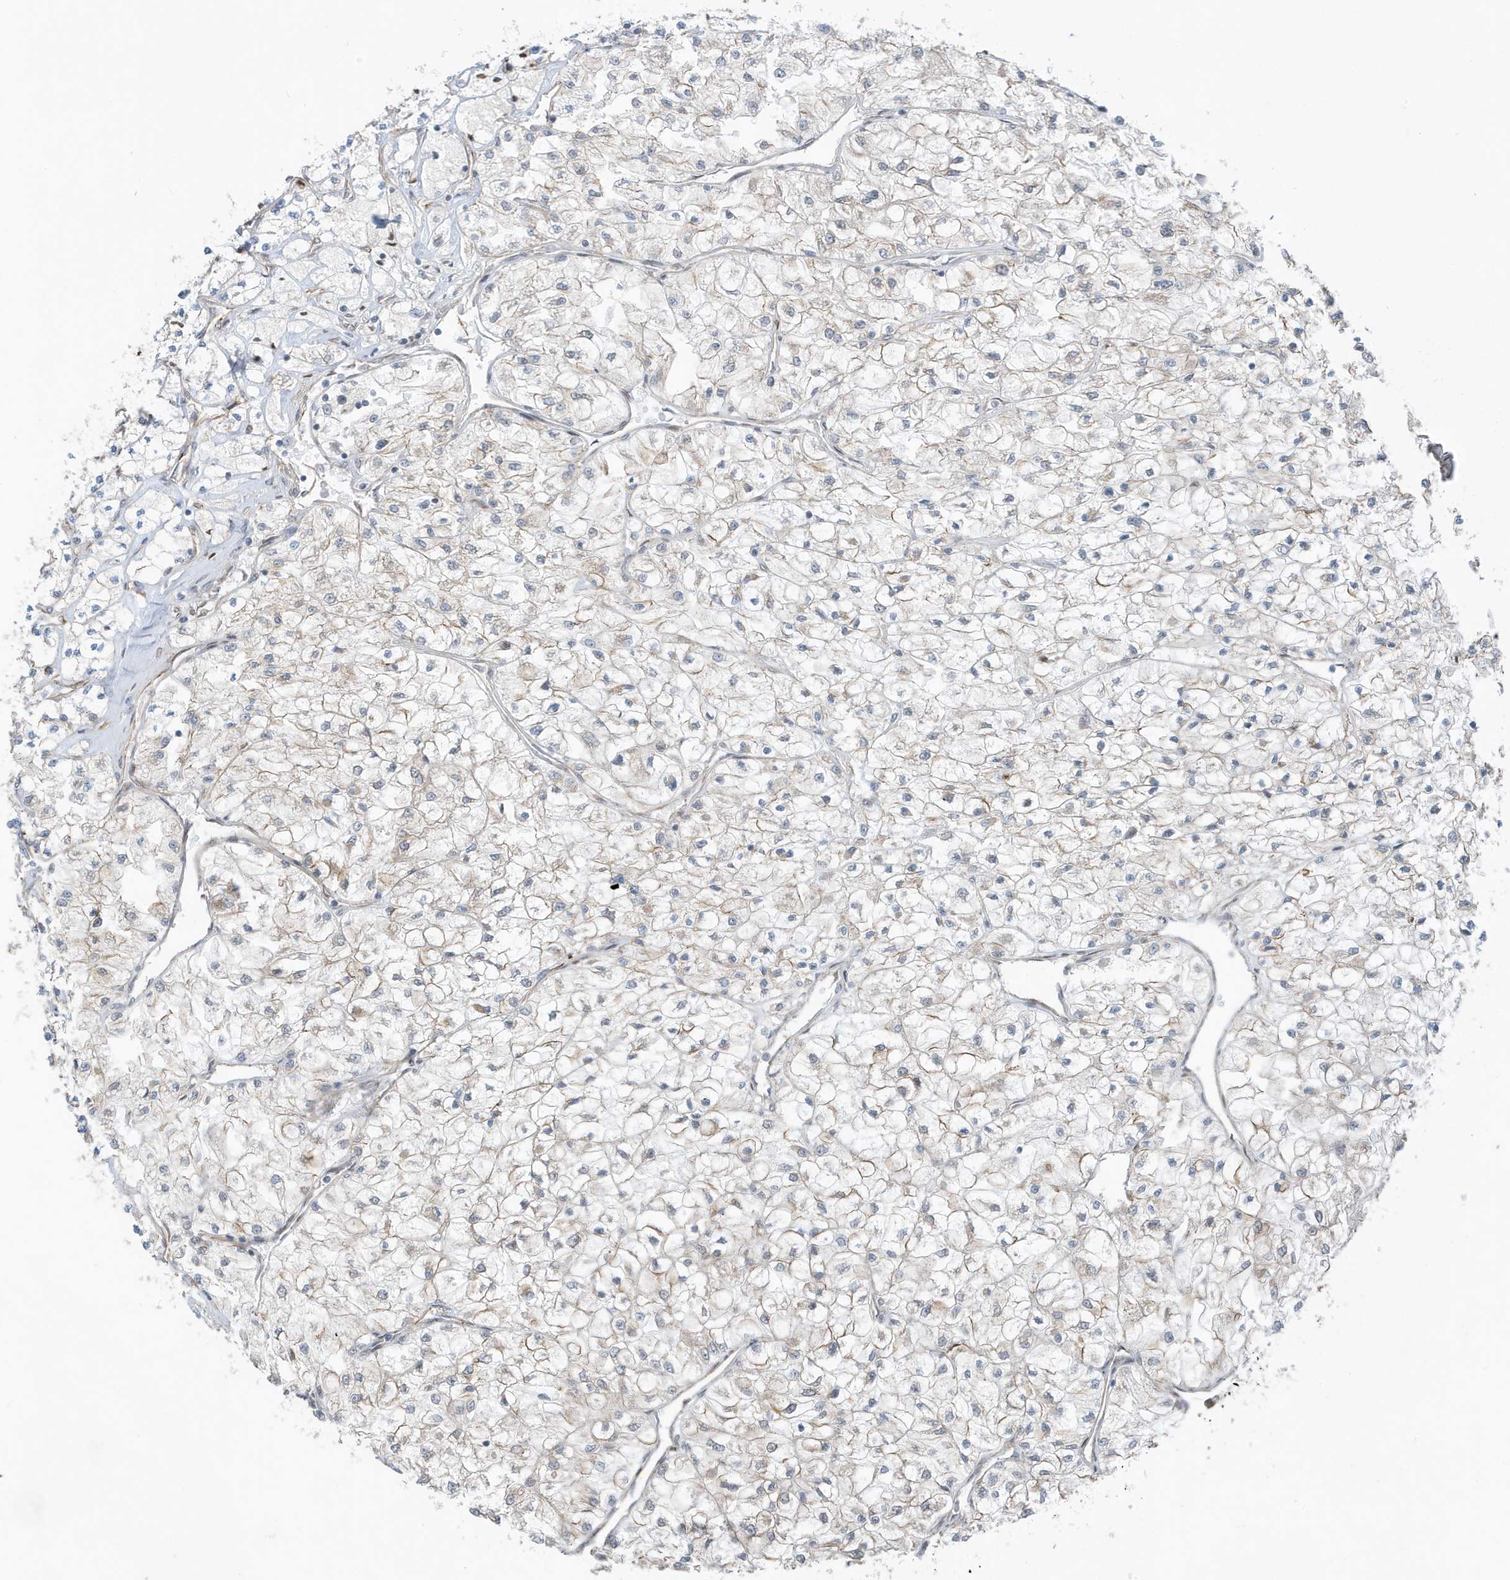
{"staining": {"intensity": "negative", "quantity": "none", "location": "none"}, "tissue": "renal cancer", "cell_type": "Tumor cells", "image_type": "cancer", "snomed": [{"axis": "morphology", "description": "Adenocarcinoma, NOS"}, {"axis": "topography", "description": "Kidney"}], "caption": "Tumor cells show no significant protein positivity in renal cancer (adenocarcinoma). The staining is performed using DAB (3,3'-diaminobenzidine) brown chromogen with nuclei counter-stained in using hematoxylin.", "gene": "CHCHD4", "patient": {"sex": "male", "age": 80}}